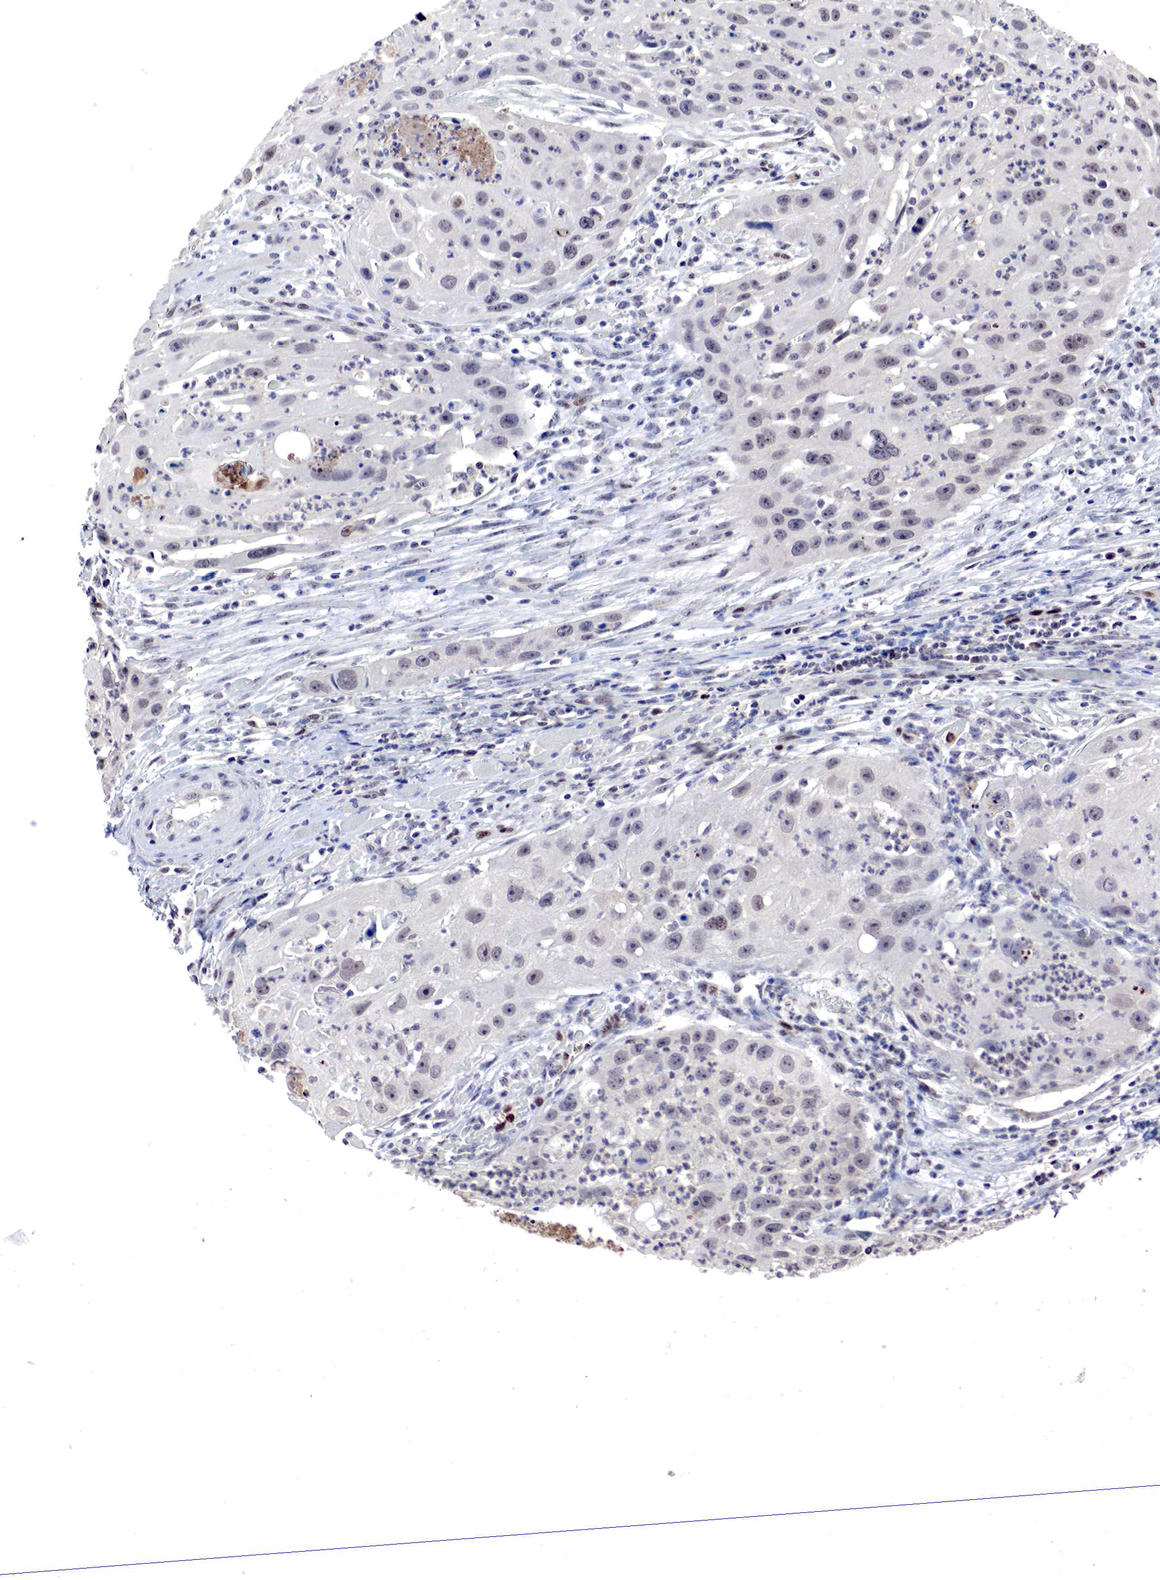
{"staining": {"intensity": "negative", "quantity": "none", "location": "none"}, "tissue": "head and neck cancer", "cell_type": "Tumor cells", "image_type": "cancer", "snomed": [{"axis": "morphology", "description": "Squamous cell carcinoma, NOS"}, {"axis": "topography", "description": "Head-Neck"}], "caption": "IHC photomicrograph of neoplastic tissue: squamous cell carcinoma (head and neck) stained with DAB (3,3'-diaminobenzidine) demonstrates no significant protein positivity in tumor cells.", "gene": "DACH2", "patient": {"sex": "male", "age": 64}}